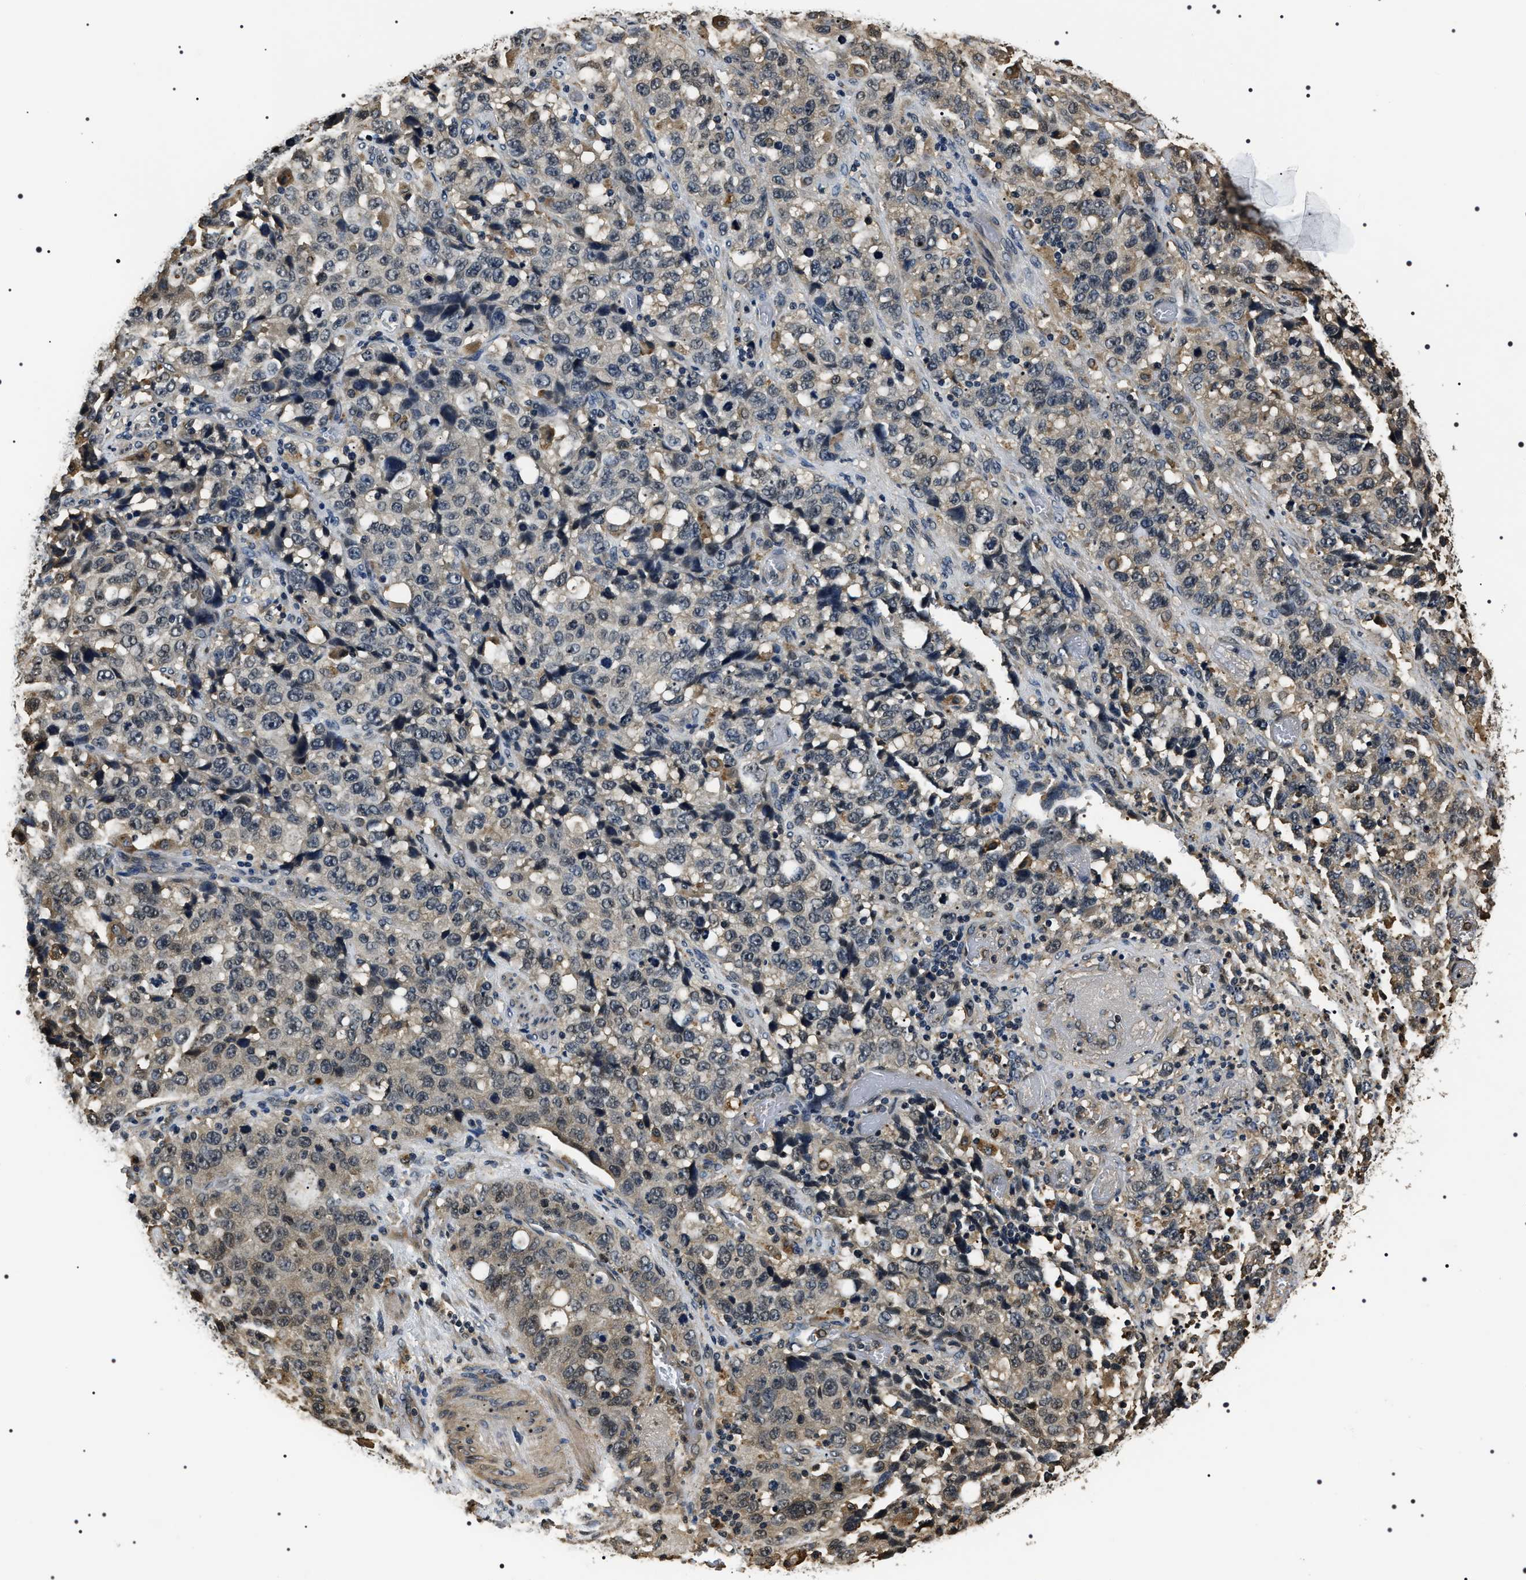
{"staining": {"intensity": "weak", "quantity": "<25%", "location": "cytoplasmic/membranous,nuclear"}, "tissue": "stomach cancer", "cell_type": "Tumor cells", "image_type": "cancer", "snomed": [{"axis": "morphology", "description": "Normal tissue, NOS"}, {"axis": "morphology", "description": "Adenocarcinoma, NOS"}, {"axis": "topography", "description": "Stomach"}], "caption": "The image shows no significant staining in tumor cells of stomach adenocarcinoma.", "gene": "ARHGAP22", "patient": {"sex": "male", "age": 48}}